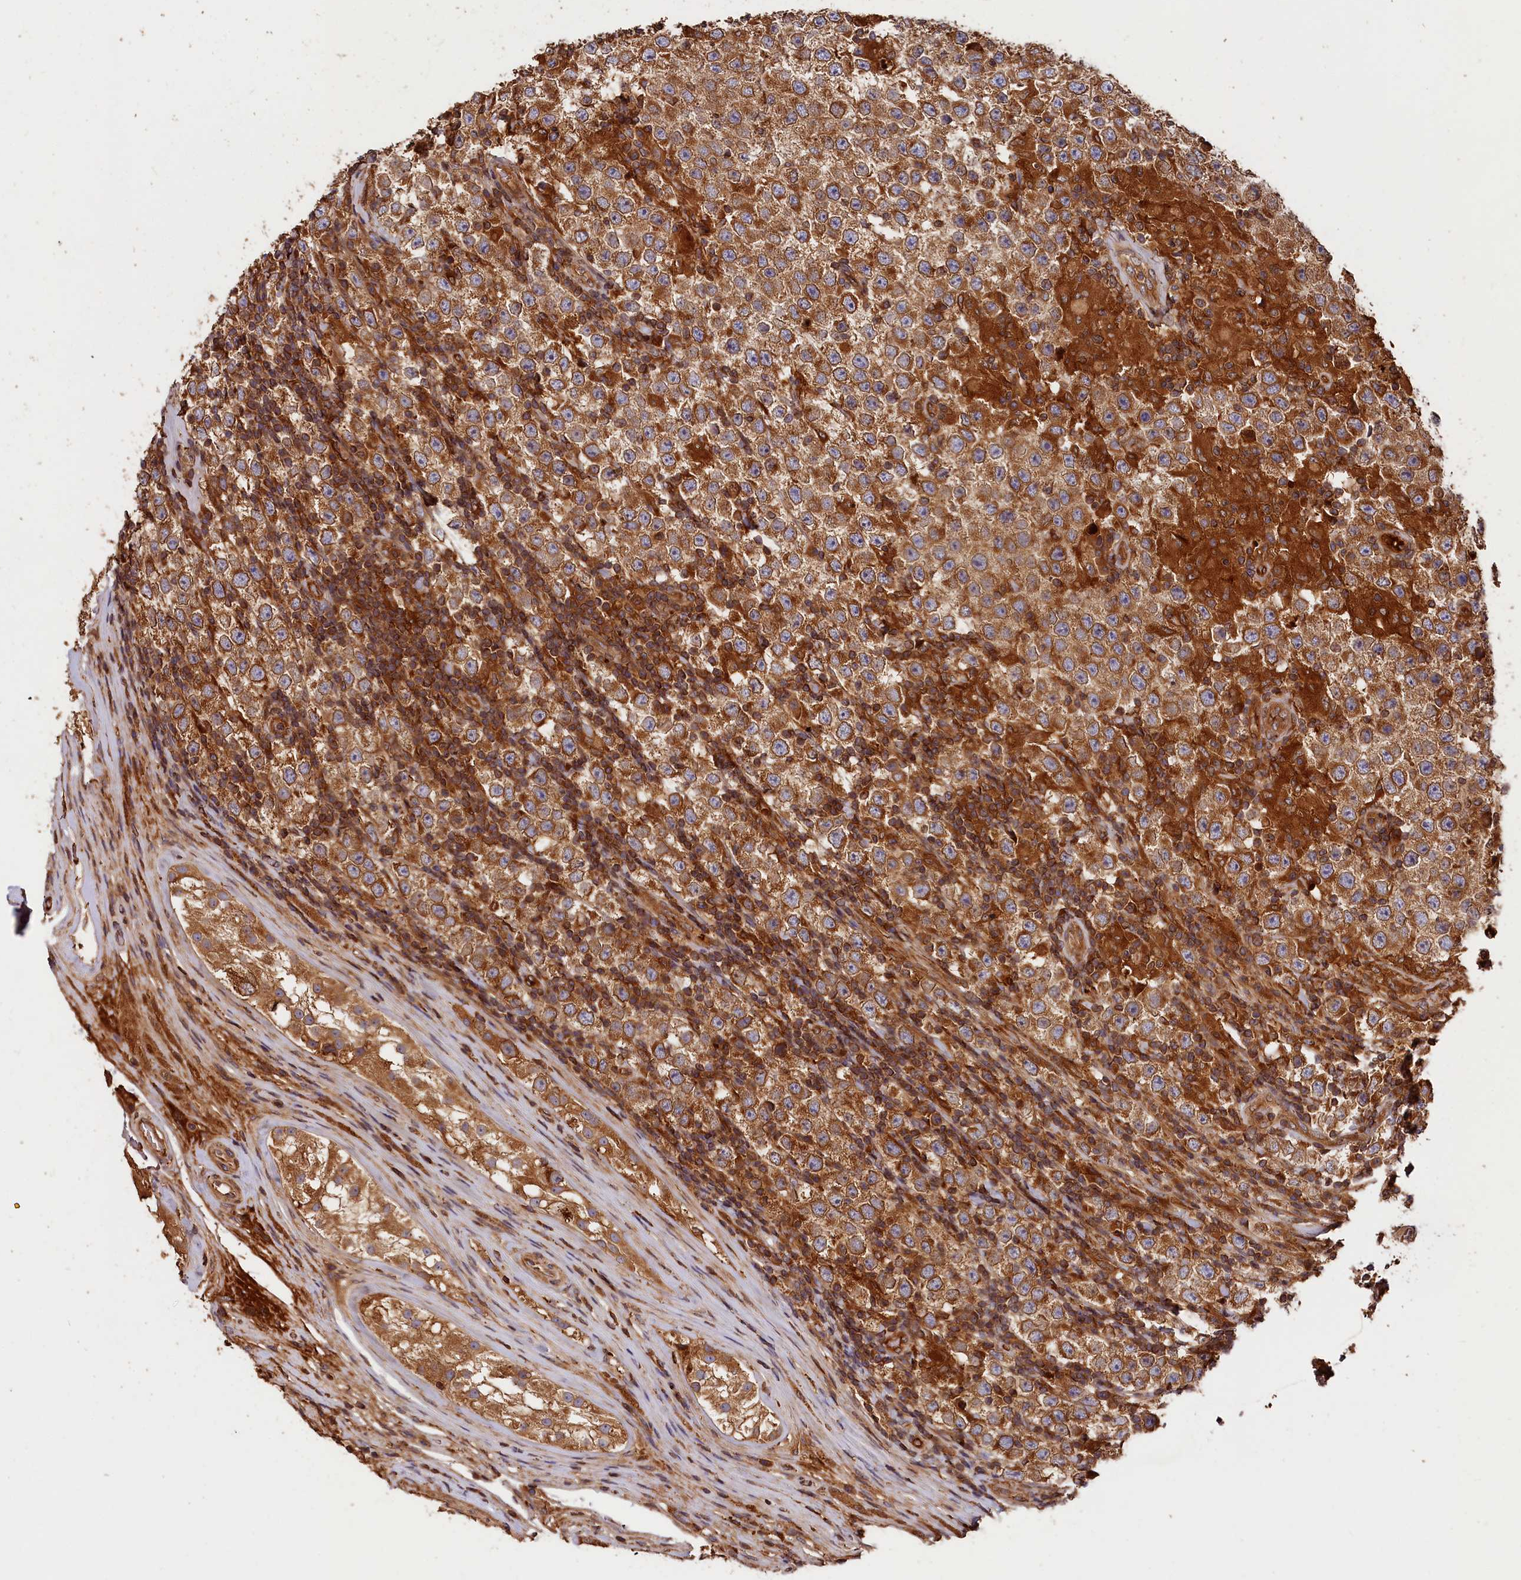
{"staining": {"intensity": "moderate", "quantity": ">75%", "location": "cytoplasmic/membranous"}, "tissue": "testis cancer", "cell_type": "Tumor cells", "image_type": "cancer", "snomed": [{"axis": "morphology", "description": "Normal tissue, NOS"}, {"axis": "morphology", "description": "Urothelial carcinoma, High grade"}, {"axis": "morphology", "description": "Seminoma, NOS"}, {"axis": "morphology", "description": "Carcinoma, Embryonal, NOS"}, {"axis": "topography", "description": "Urinary bladder"}, {"axis": "topography", "description": "Testis"}], "caption": "Human testis embryonal carcinoma stained with a brown dye reveals moderate cytoplasmic/membranous positive staining in about >75% of tumor cells.", "gene": "HMOX2", "patient": {"sex": "male", "age": 41}}